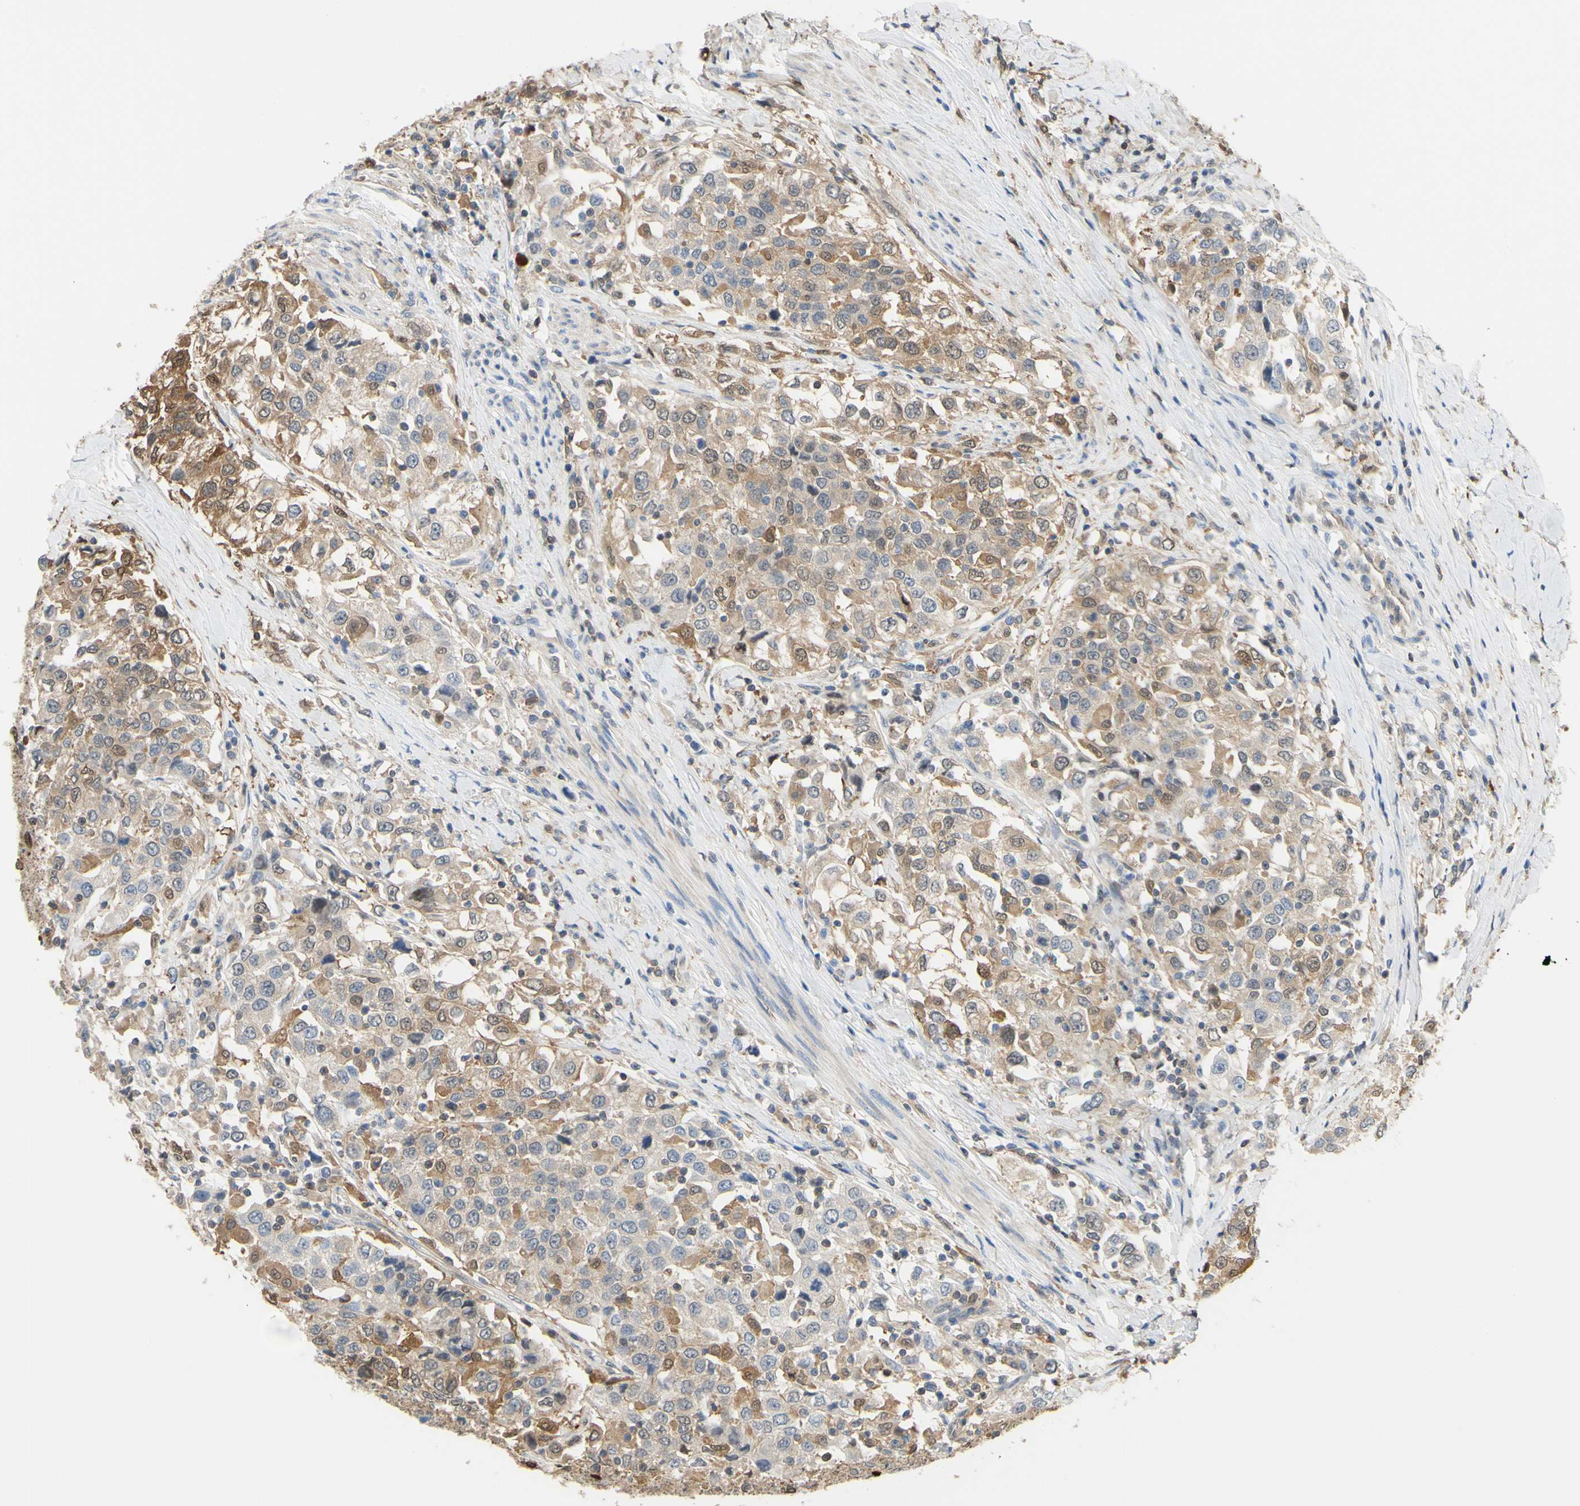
{"staining": {"intensity": "moderate", "quantity": "25%-75%", "location": "cytoplasmic/membranous"}, "tissue": "urothelial cancer", "cell_type": "Tumor cells", "image_type": "cancer", "snomed": [{"axis": "morphology", "description": "Urothelial carcinoma, High grade"}, {"axis": "topography", "description": "Urinary bladder"}], "caption": "This micrograph demonstrates urothelial carcinoma (high-grade) stained with IHC to label a protein in brown. The cytoplasmic/membranous of tumor cells show moderate positivity for the protein. Nuclei are counter-stained blue.", "gene": "UPK3B", "patient": {"sex": "female", "age": 80}}